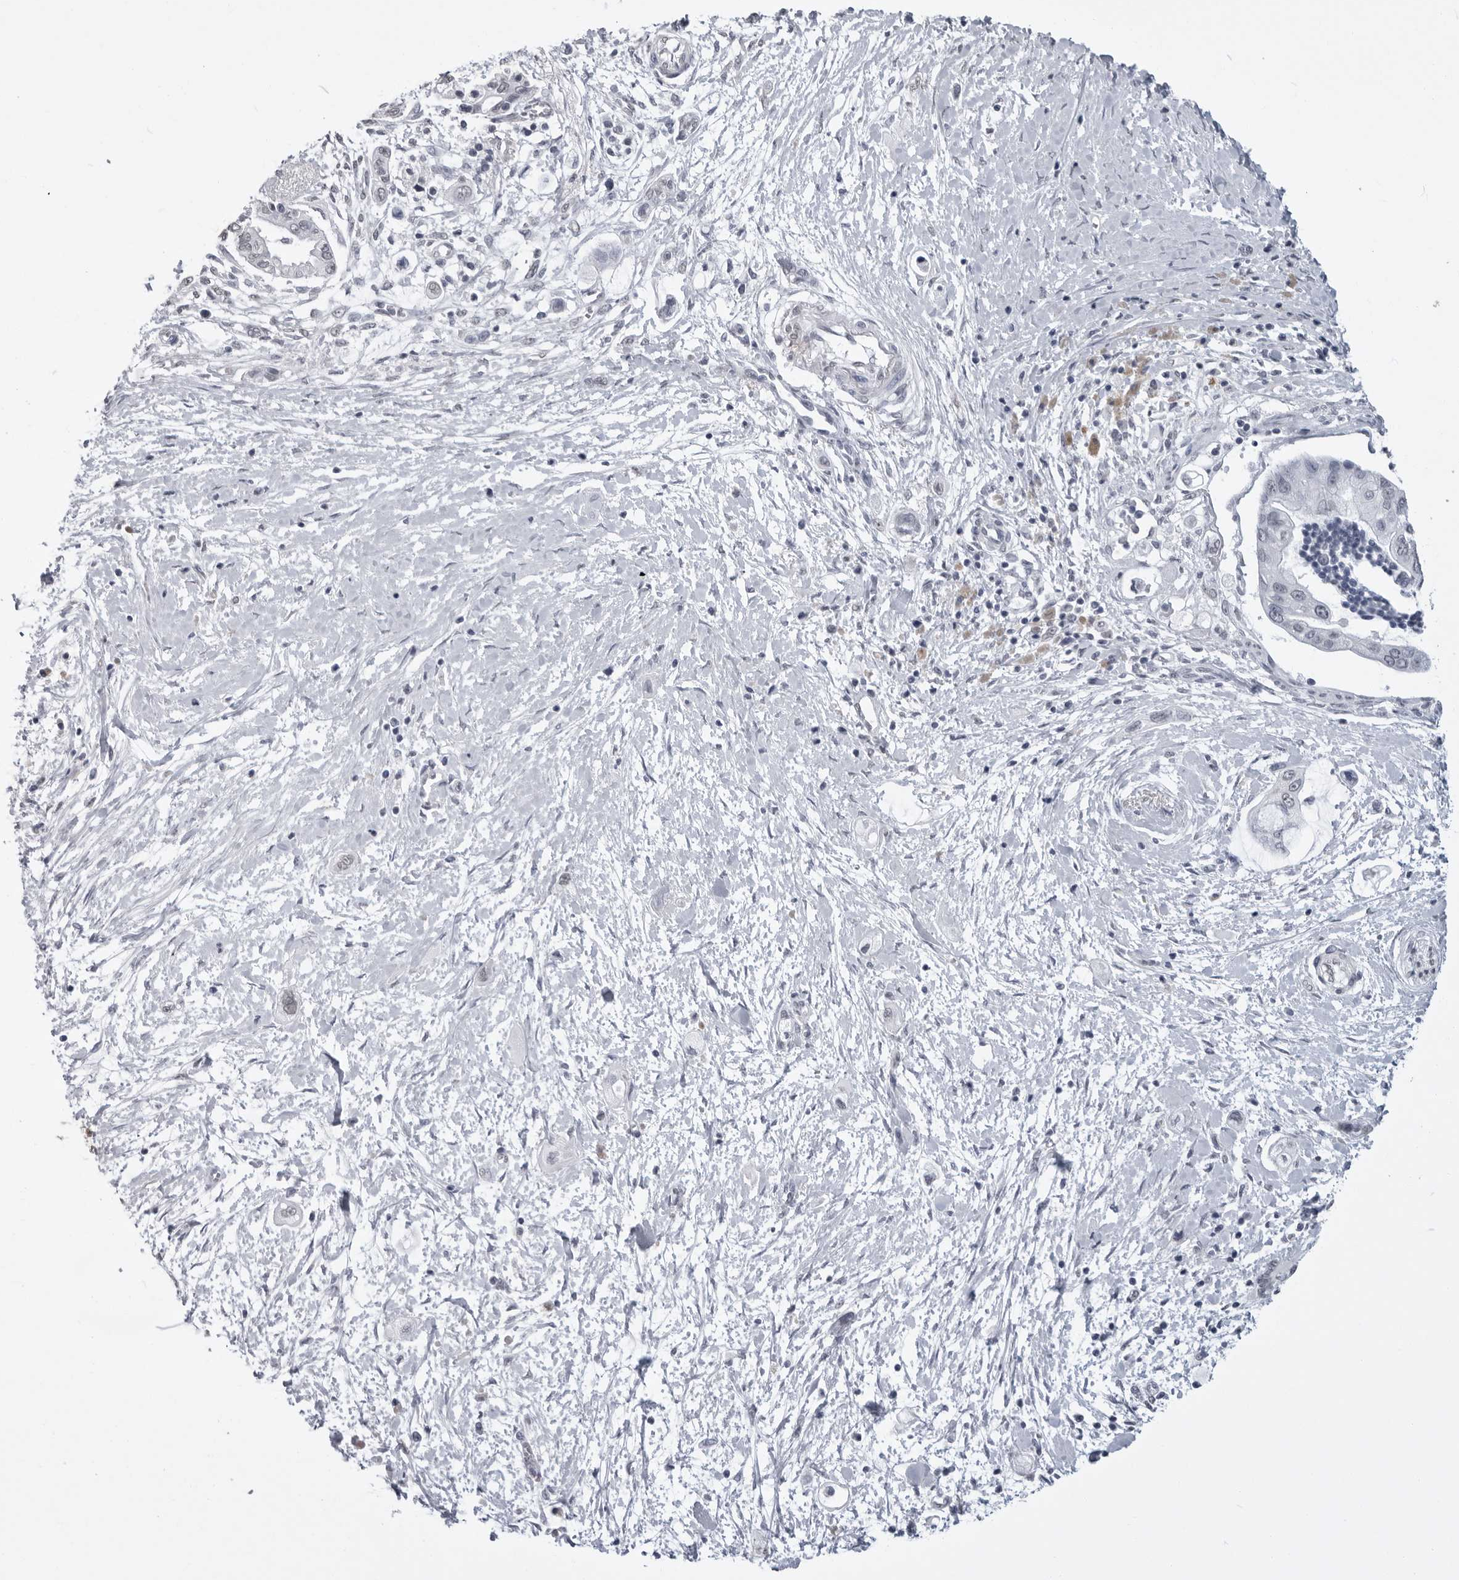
{"staining": {"intensity": "negative", "quantity": "none", "location": "none"}, "tissue": "pancreatic cancer", "cell_type": "Tumor cells", "image_type": "cancer", "snomed": [{"axis": "morphology", "description": "Adenocarcinoma, NOS"}, {"axis": "topography", "description": "Pancreas"}], "caption": "Immunohistochemistry photomicrograph of pancreatic cancer stained for a protein (brown), which reveals no positivity in tumor cells. The staining is performed using DAB (3,3'-diaminobenzidine) brown chromogen with nuclei counter-stained in using hematoxylin.", "gene": "HEPACAM", "patient": {"sex": "male", "age": 59}}